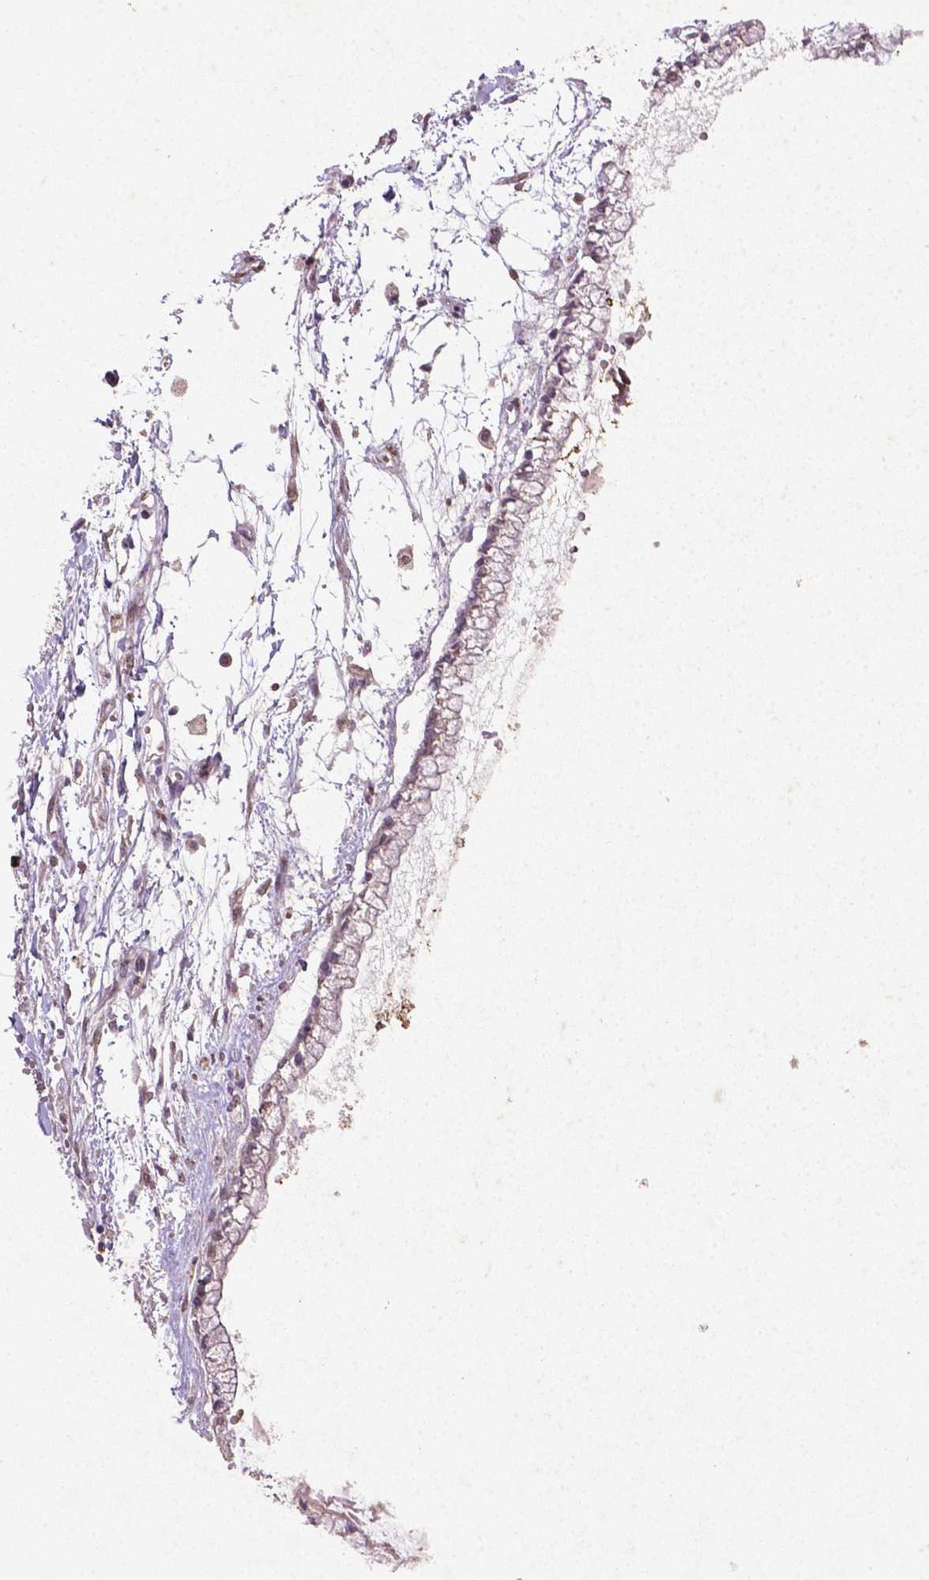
{"staining": {"intensity": "negative", "quantity": "none", "location": "none"}, "tissue": "ovarian cancer", "cell_type": "Tumor cells", "image_type": "cancer", "snomed": [{"axis": "morphology", "description": "Cystadenocarcinoma, mucinous, NOS"}, {"axis": "topography", "description": "Ovary"}], "caption": "High power microscopy photomicrograph of an immunohistochemistry (IHC) histopathology image of mucinous cystadenocarcinoma (ovarian), revealing no significant positivity in tumor cells. (DAB (3,3'-diaminobenzidine) immunohistochemistry (IHC) with hematoxylin counter stain).", "gene": "MTOR", "patient": {"sex": "female", "age": 67}}